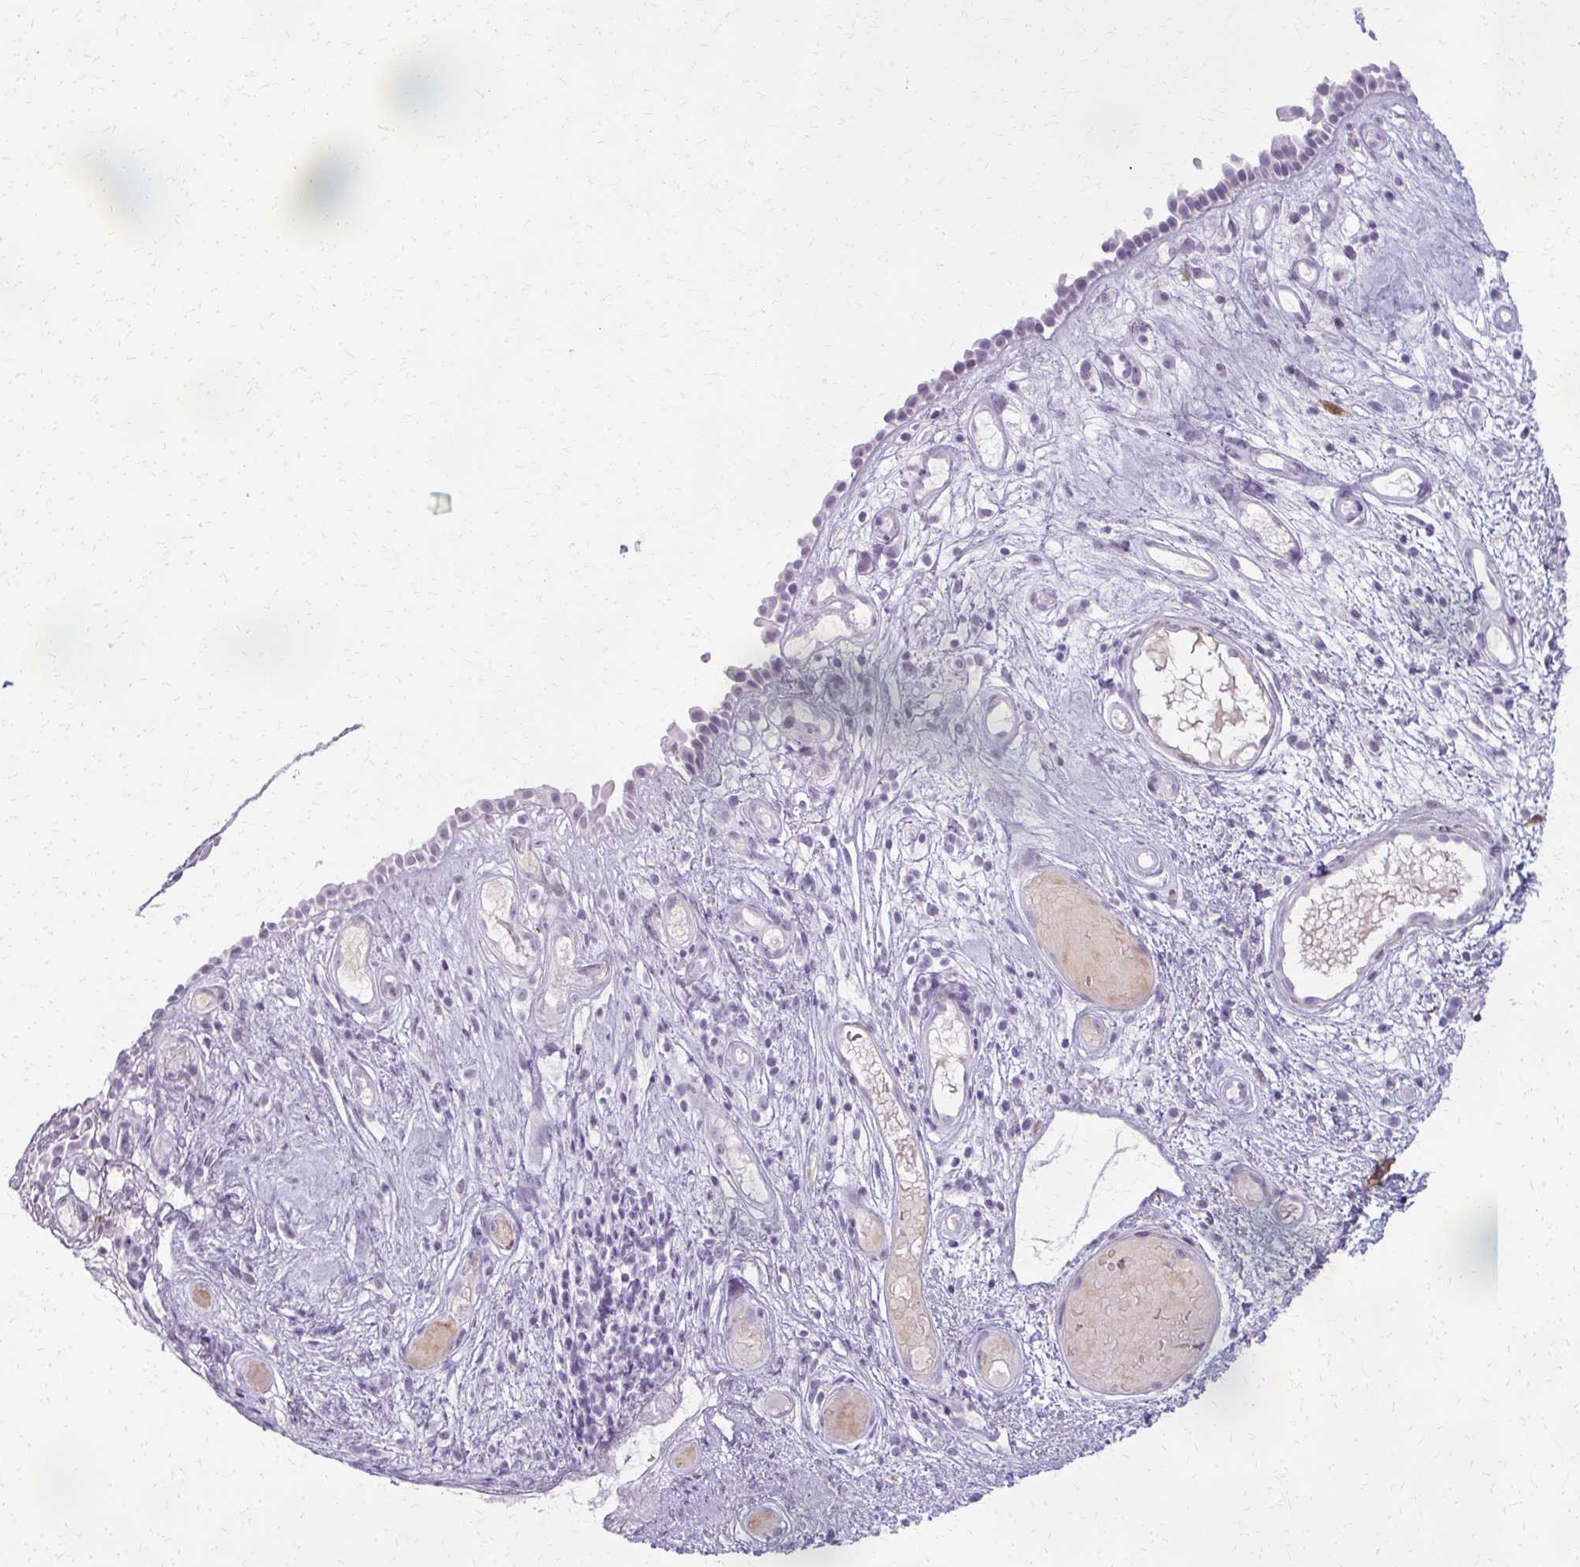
{"staining": {"intensity": "negative", "quantity": "none", "location": "none"}, "tissue": "nasopharynx", "cell_type": "Respiratory epithelial cells", "image_type": "normal", "snomed": [{"axis": "morphology", "description": "Normal tissue, NOS"}, {"axis": "morphology", "description": "Inflammation, NOS"}, {"axis": "topography", "description": "Nasopharynx"}], "caption": "An immunohistochemistry photomicrograph of unremarkable nasopharynx is shown. There is no staining in respiratory epithelial cells of nasopharynx. Nuclei are stained in blue.", "gene": "CA3", "patient": {"sex": "male", "age": 54}}